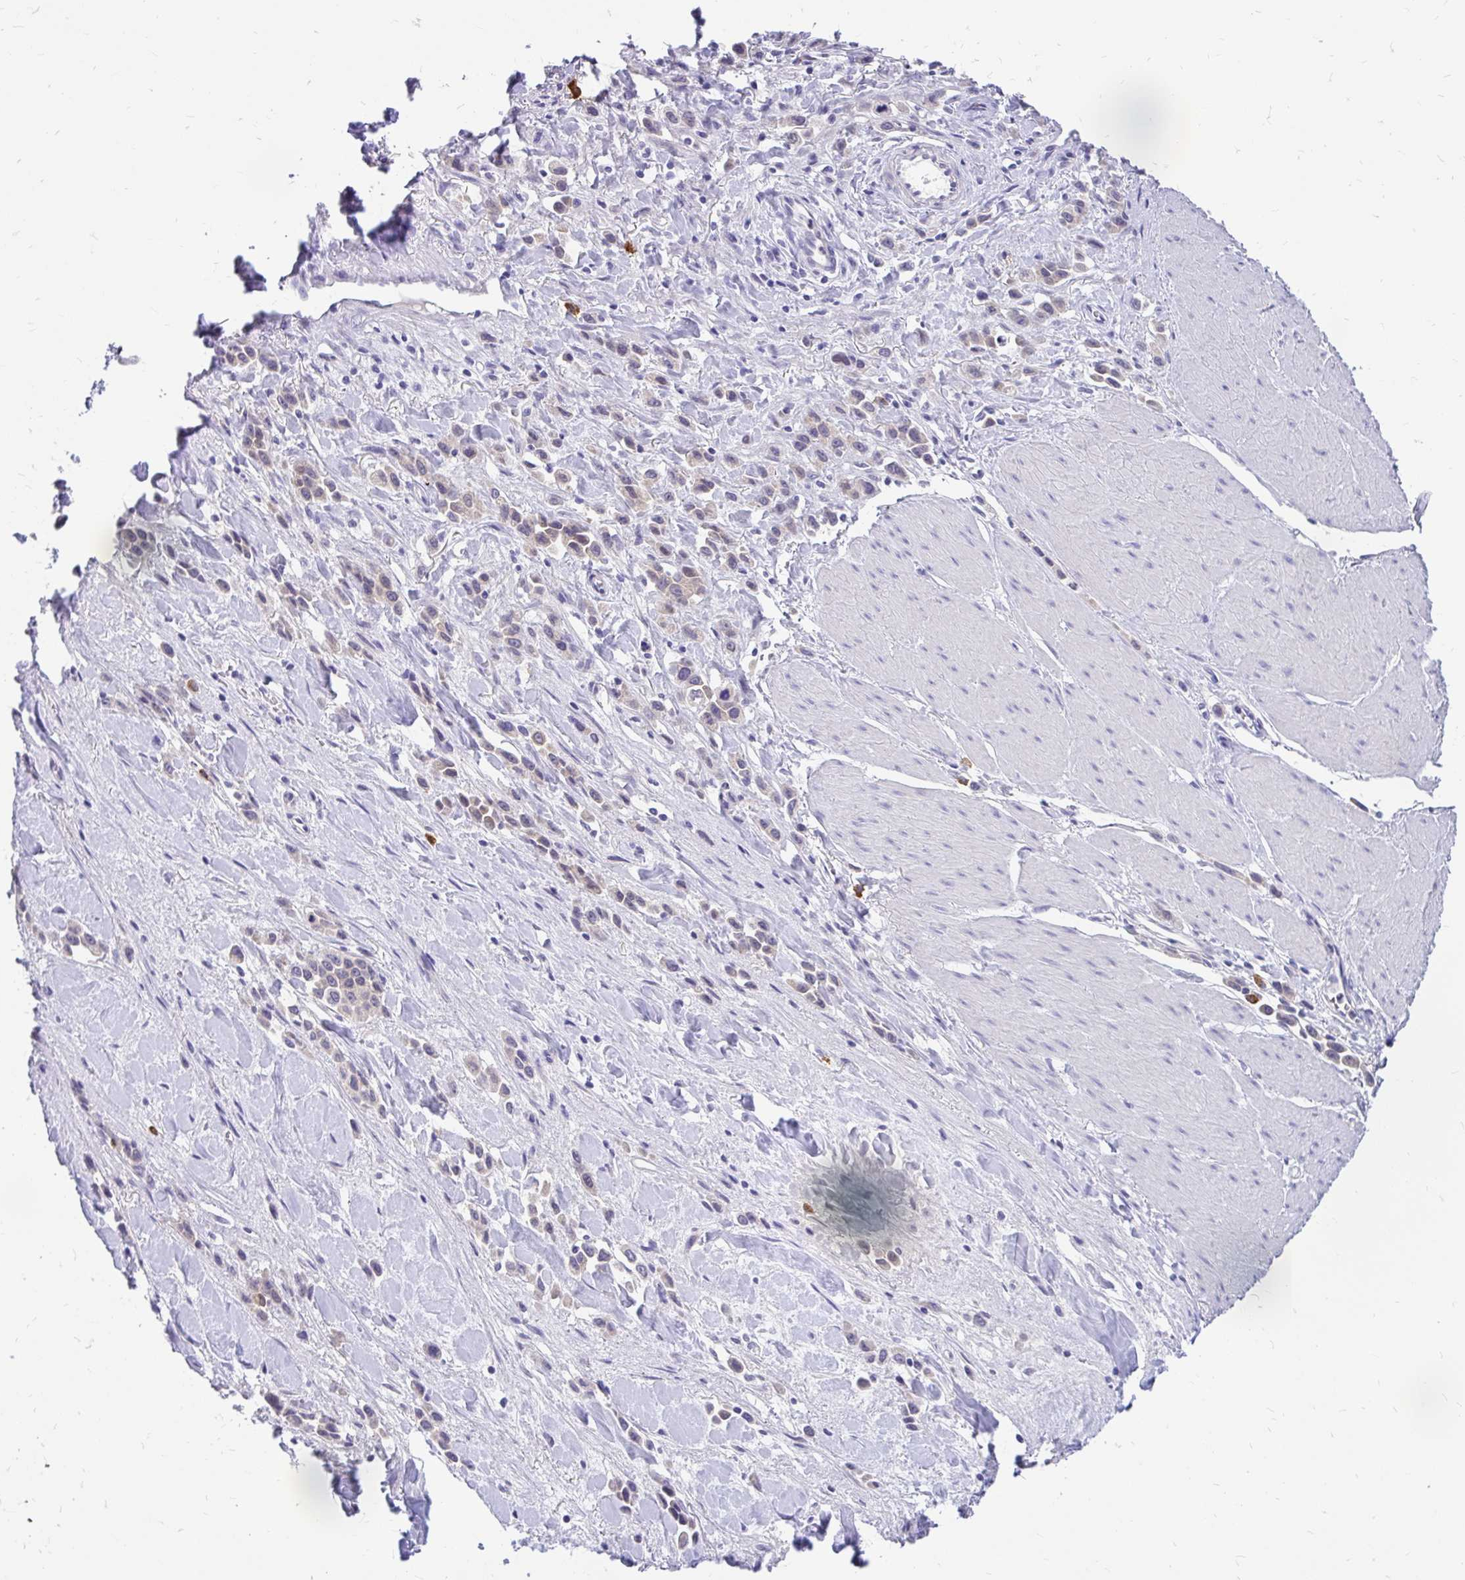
{"staining": {"intensity": "weak", "quantity": "<25%", "location": "cytoplasmic/membranous"}, "tissue": "stomach cancer", "cell_type": "Tumor cells", "image_type": "cancer", "snomed": [{"axis": "morphology", "description": "Adenocarcinoma, NOS"}, {"axis": "topography", "description": "Stomach"}], "caption": "DAB (3,3'-diaminobenzidine) immunohistochemical staining of human stomach cancer displays no significant positivity in tumor cells.", "gene": "MAP1LC3A", "patient": {"sex": "male", "age": 47}}